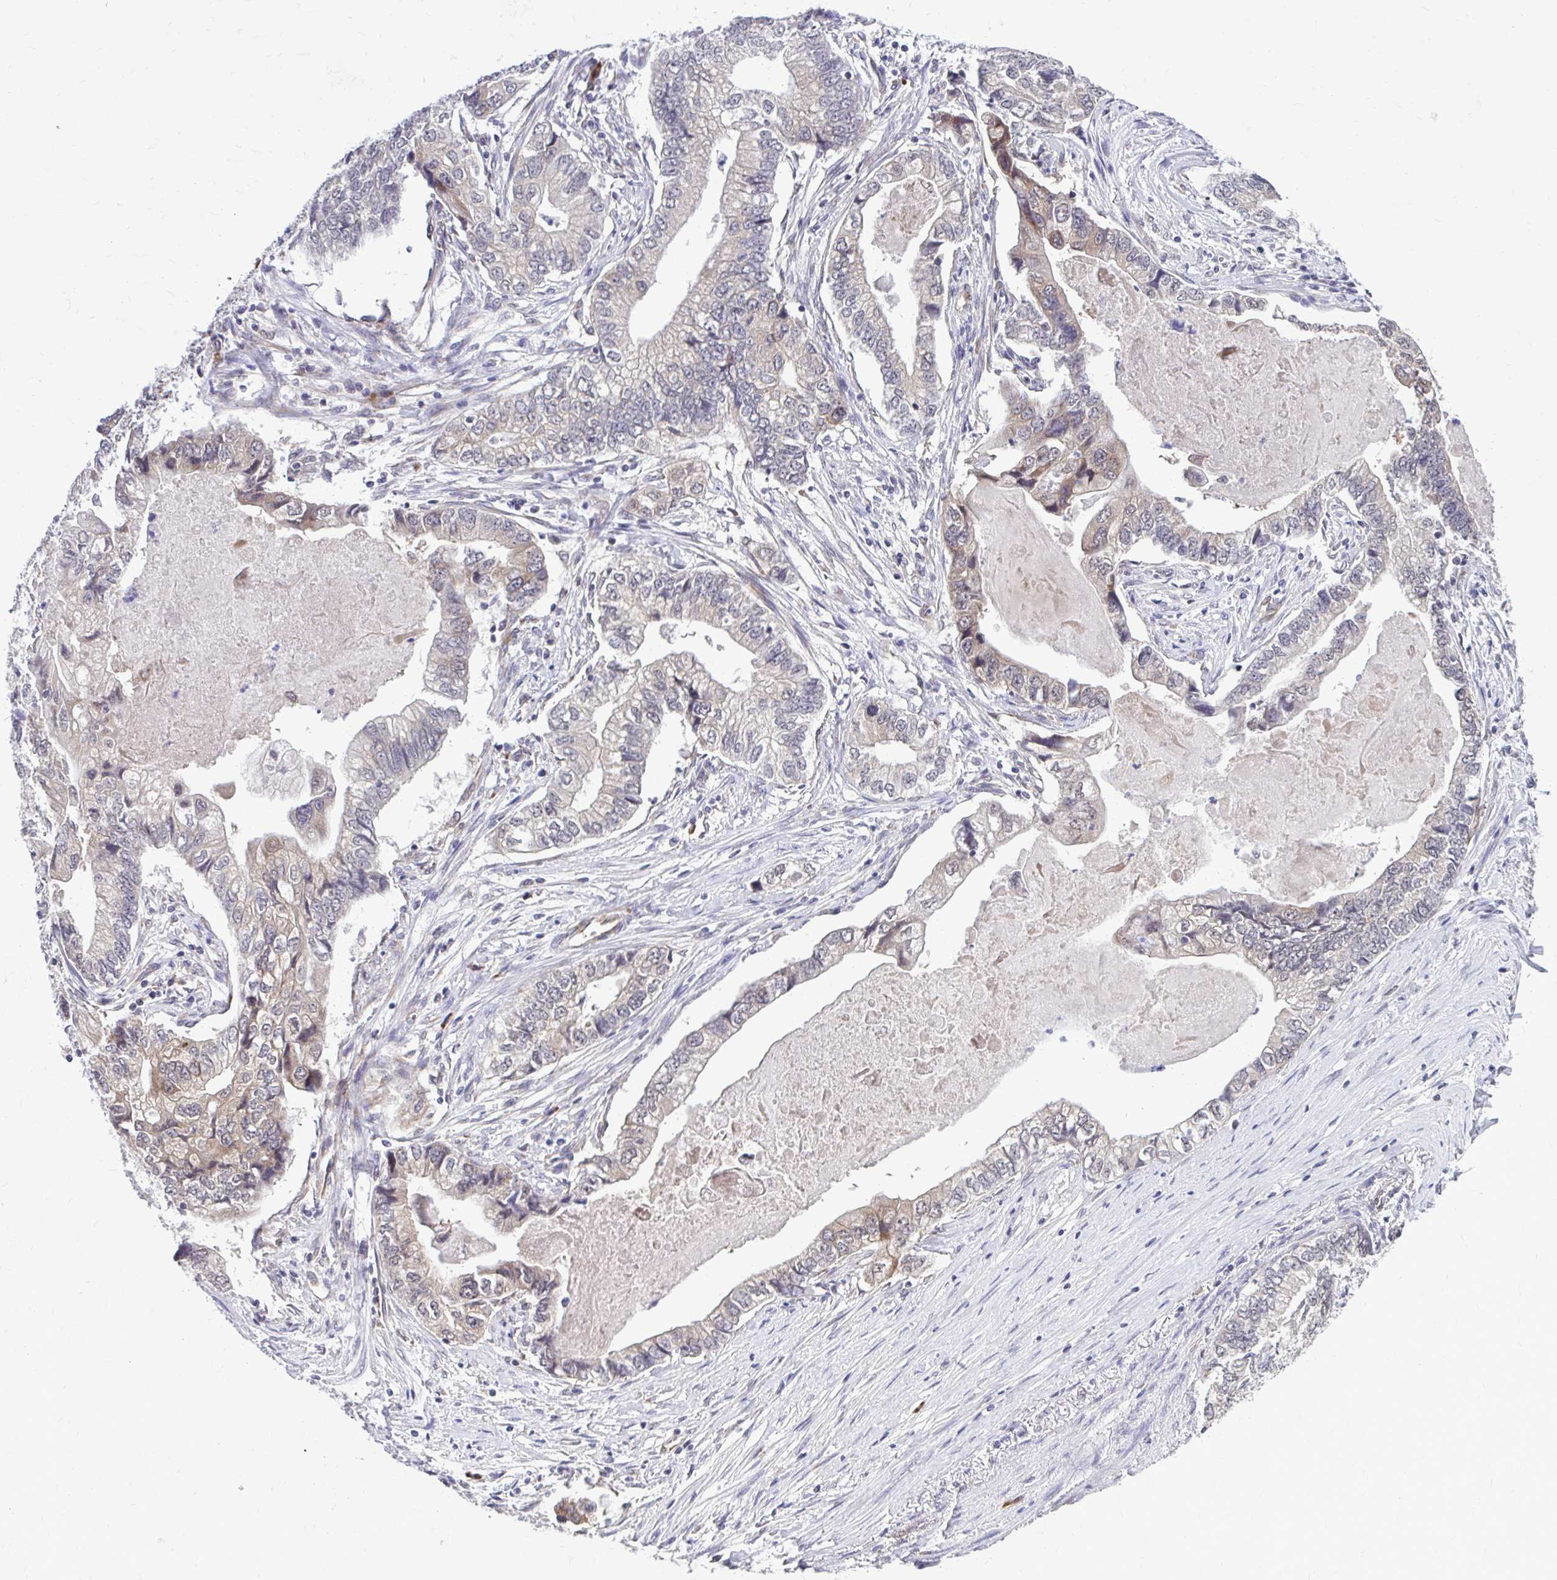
{"staining": {"intensity": "moderate", "quantity": "25%-75%", "location": "cytoplasmic/membranous"}, "tissue": "stomach cancer", "cell_type": "Tumor cells", "image_type": "cancer", "snomed": [{"axis": "morphology", "description": "Adenocarcinoma, NOS"}, {"axis": "topography", "description": "Pancreas"}, {"axis": "topography", "description": "Stomach, upper"}], "caption": "The immunohistochemical stain labels moderate cytoplasmic/membranous positivity in tumor cells of adenocarcinoma (stomach) tissue.", "gene": "SELENON", "patient": {"sex": "male", "age": 77}}